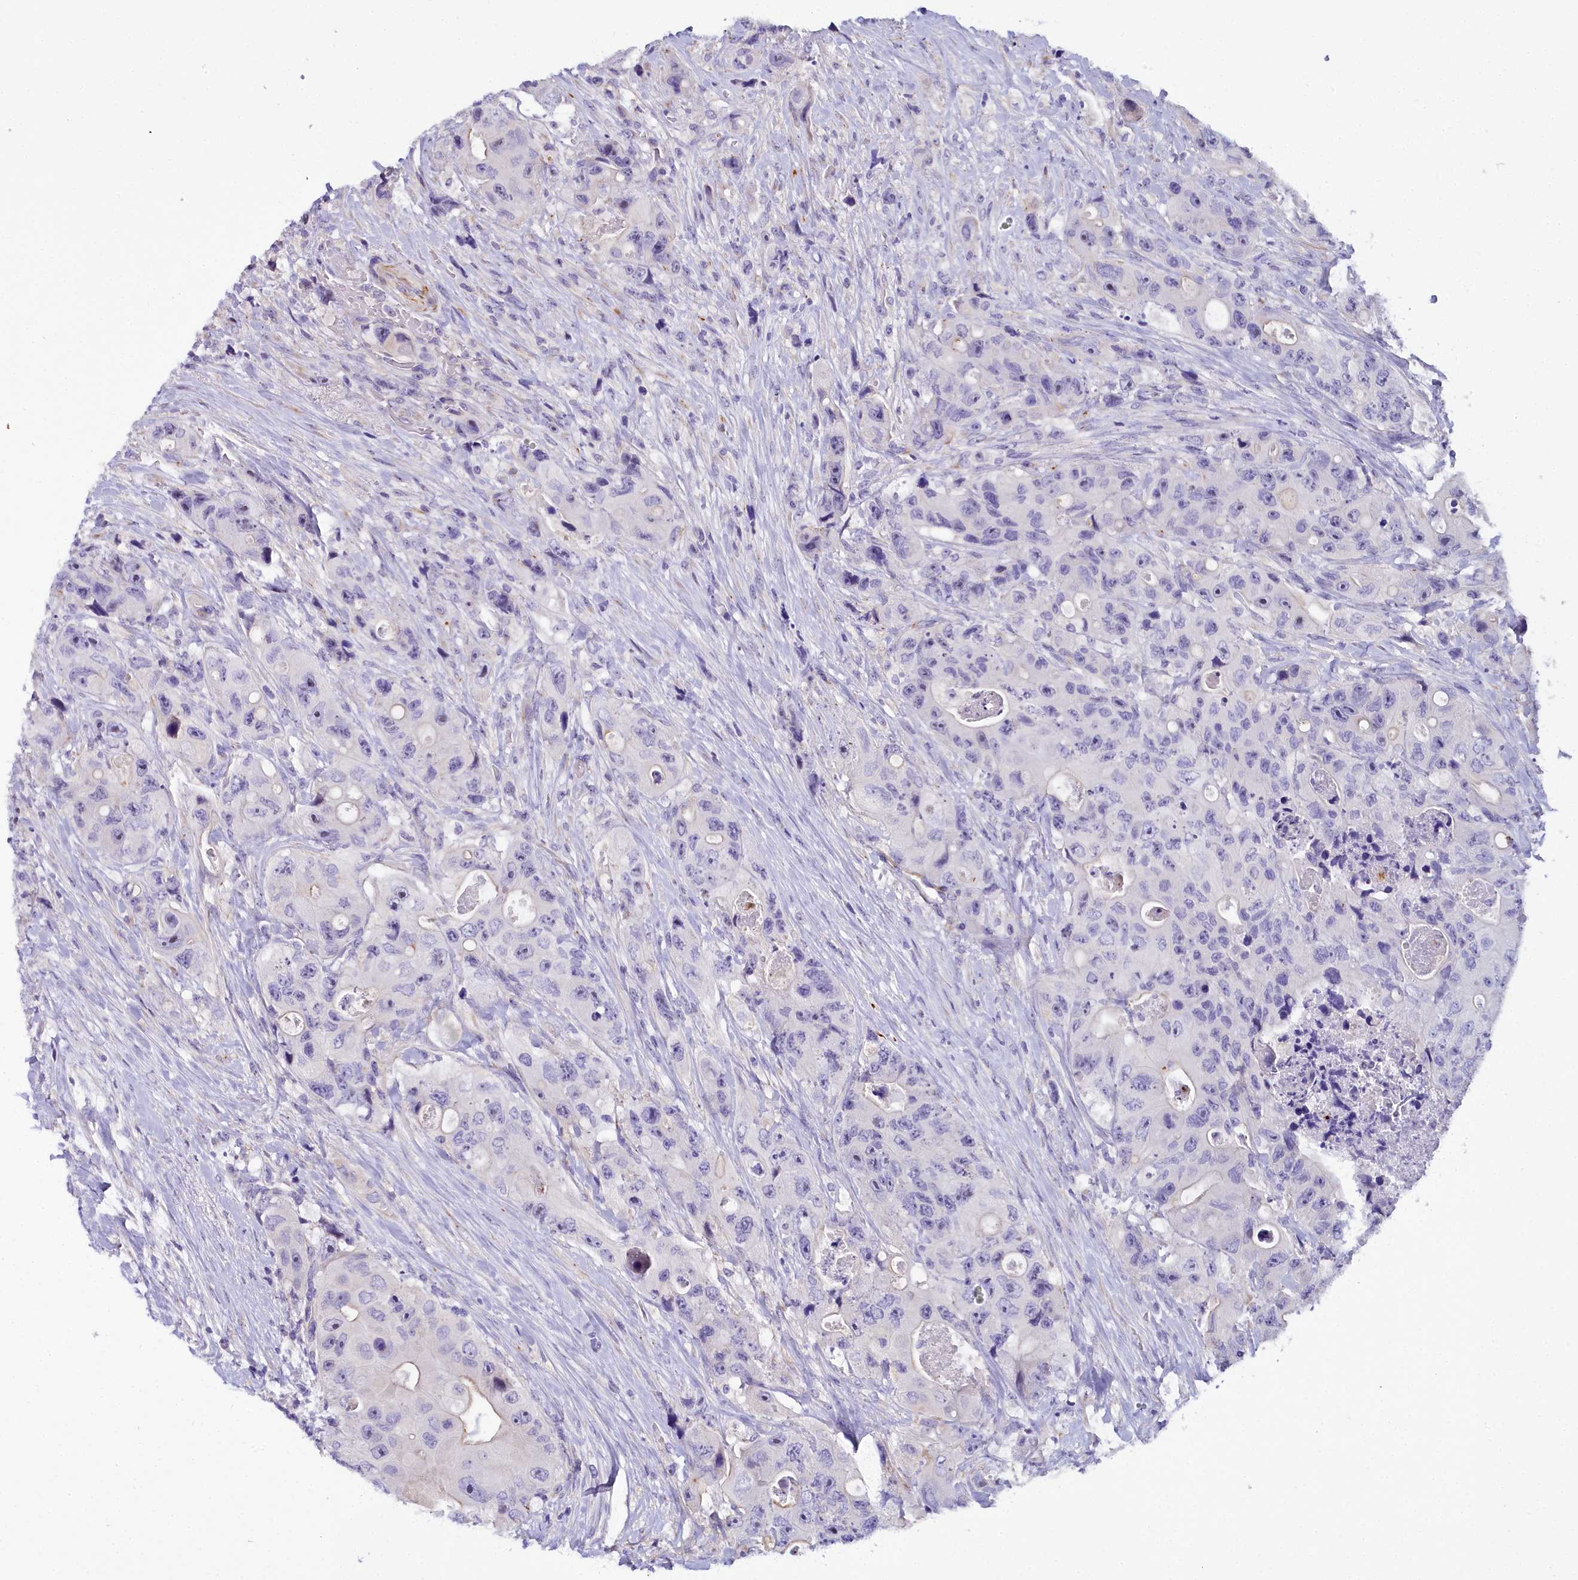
{"staining": {"intensity": "negative", "quantity": "none", "location": "none"}, "tissue": "colorectal cancer", "cell_type": "Tumor cells", "image_type": "cancer", "snomed": [{"axis": "morphology", "description": "Adenocarcinoma, NOS"}, {"axis": "topography", "description": "Colon"}], "caption": "Tumor cells are negative for protein expression in human colorectal cancer (adenocarcinoma).", "gene": "TIMM22", "patient": {"sex": "female", "age": 46}}